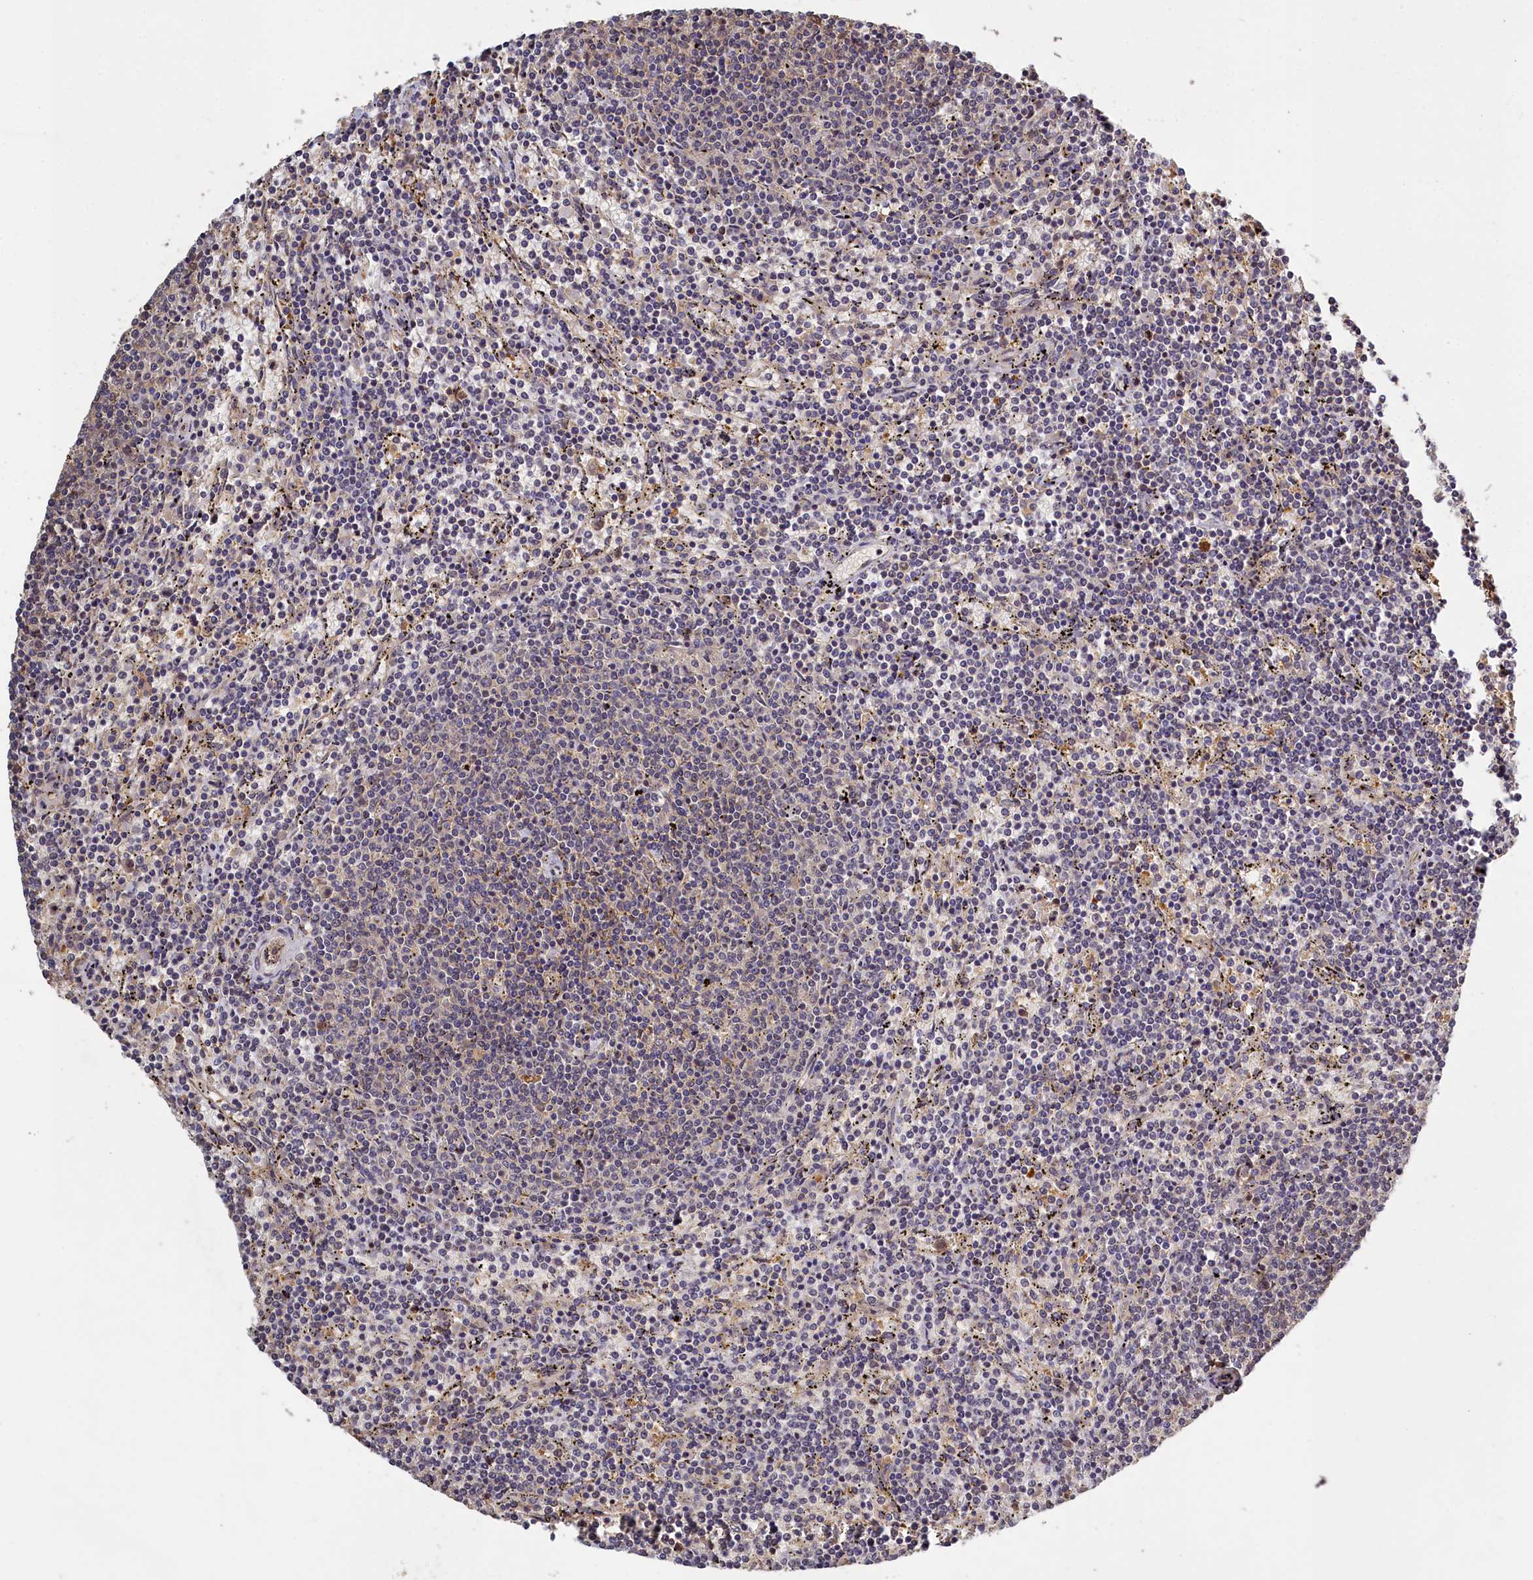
{"staining": {"intensity": "negative", "quantity": "none", "location": "none"}, "tissue": "lymphoma", "cell_type": "Tumor cells", "image_type": "cancer", "snomed": [{"axis": "morphology", "description": "Malignant lymphoma, non-Hodgkin's type, Low grade"}, {"axis": "topography", "description": "Spleen"}], "caption": "Malignant lymphoma, non-Hodgkin's type (low-grade) was stained to show a protein in brown. There is no significant expression in tumor cells.", "gene": "UCHL3", "patient": {"sex": "female", "age": 50}}